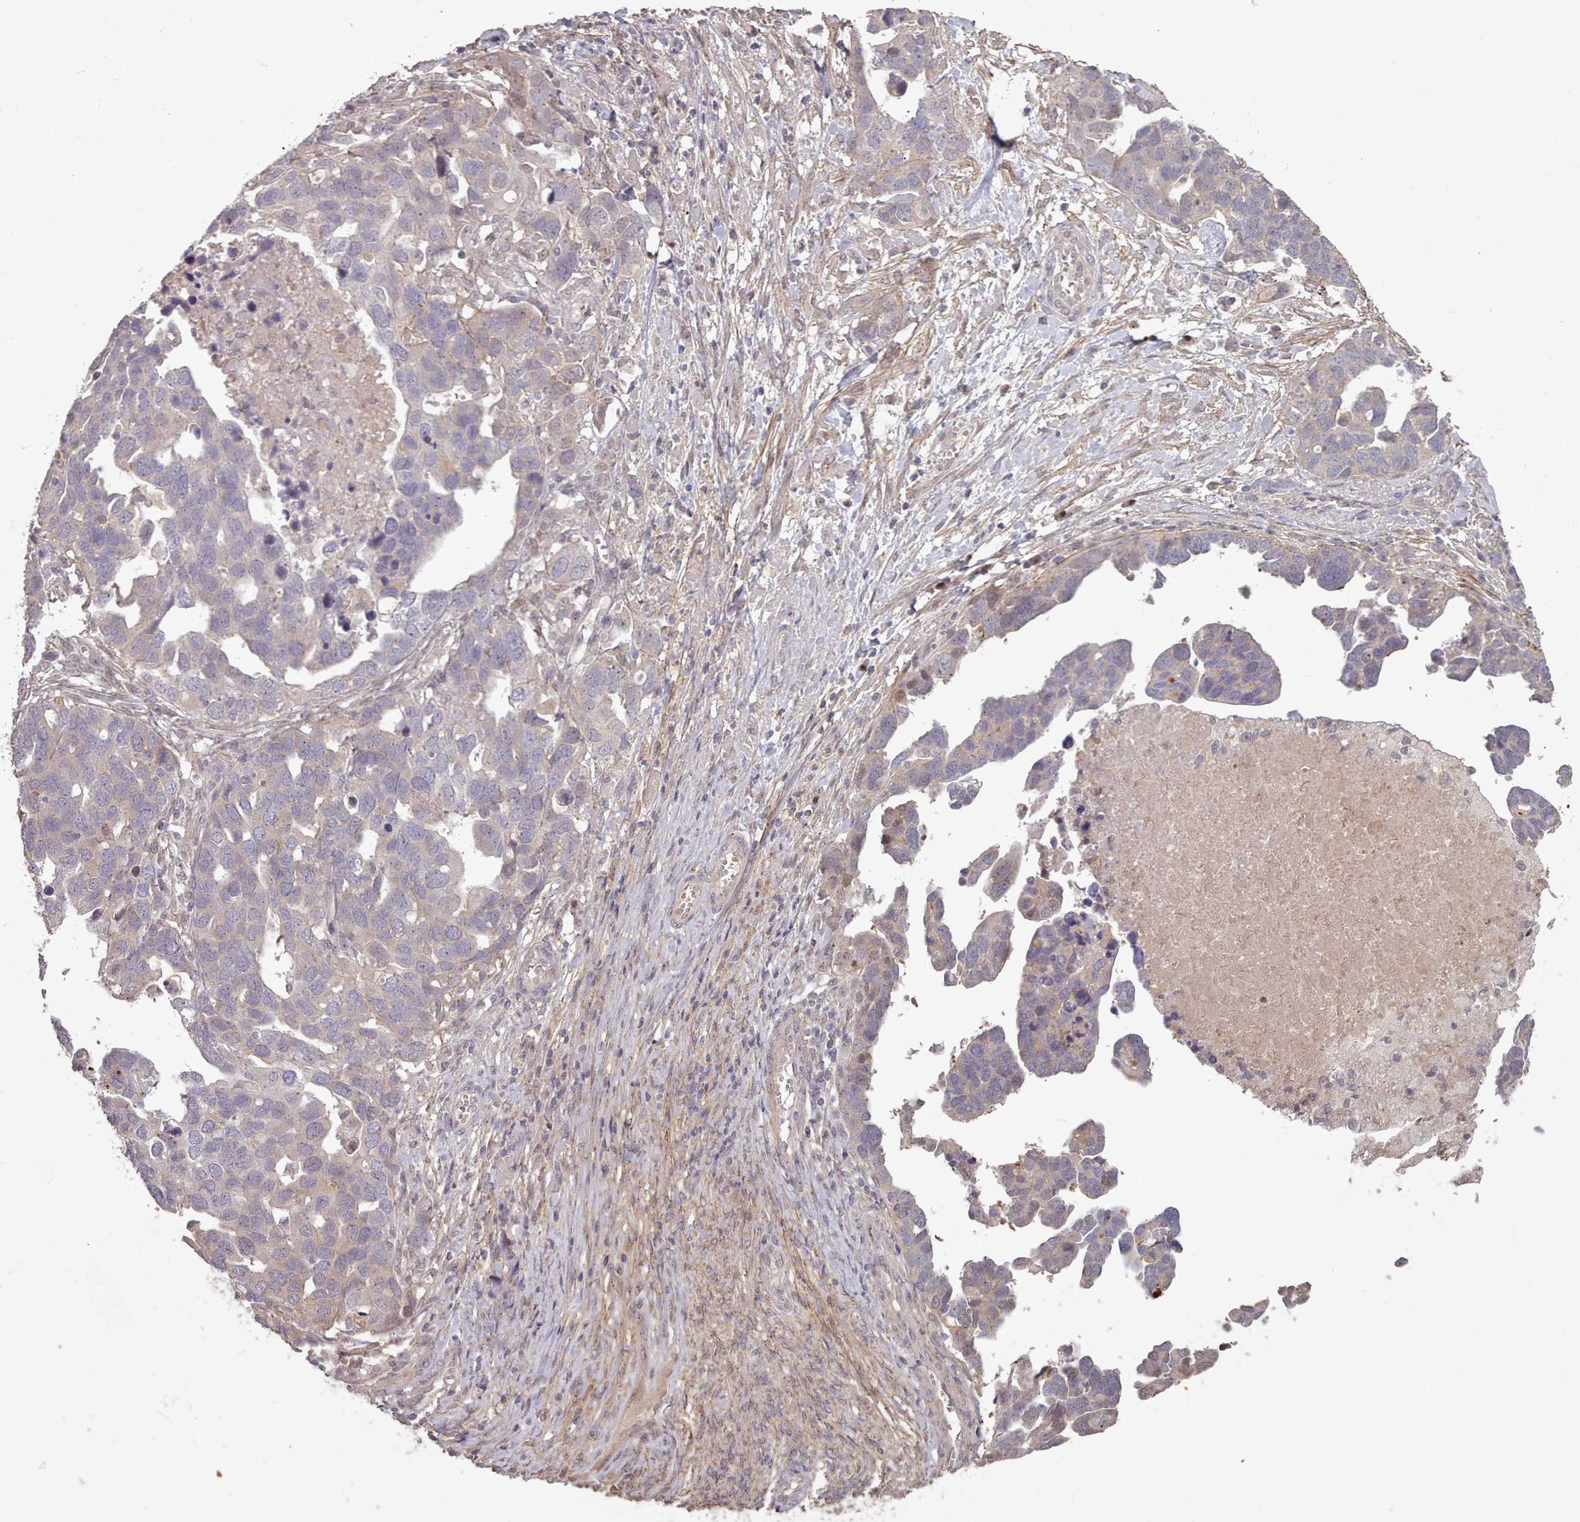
{"staining": {"intensity": "negative", "quantity": "none", "location": "none"}, "tissue": "ovarian cancer", "cell_type": "Tumor cells", "image_type": "cancer", "snomed": [{"axis": "morphology", "description": "Cystadenocarcinoma, serous, NOS"}, {"axis": "topography", "description": "Ovary"}], "caption": "A histopathology image of serous cystadenocarcinoma (ovarian) stained for a protein displays no brown staining in tumor cells.", "gene": "ERCC6L", "patient": {"sex": "female", "age": 54}}